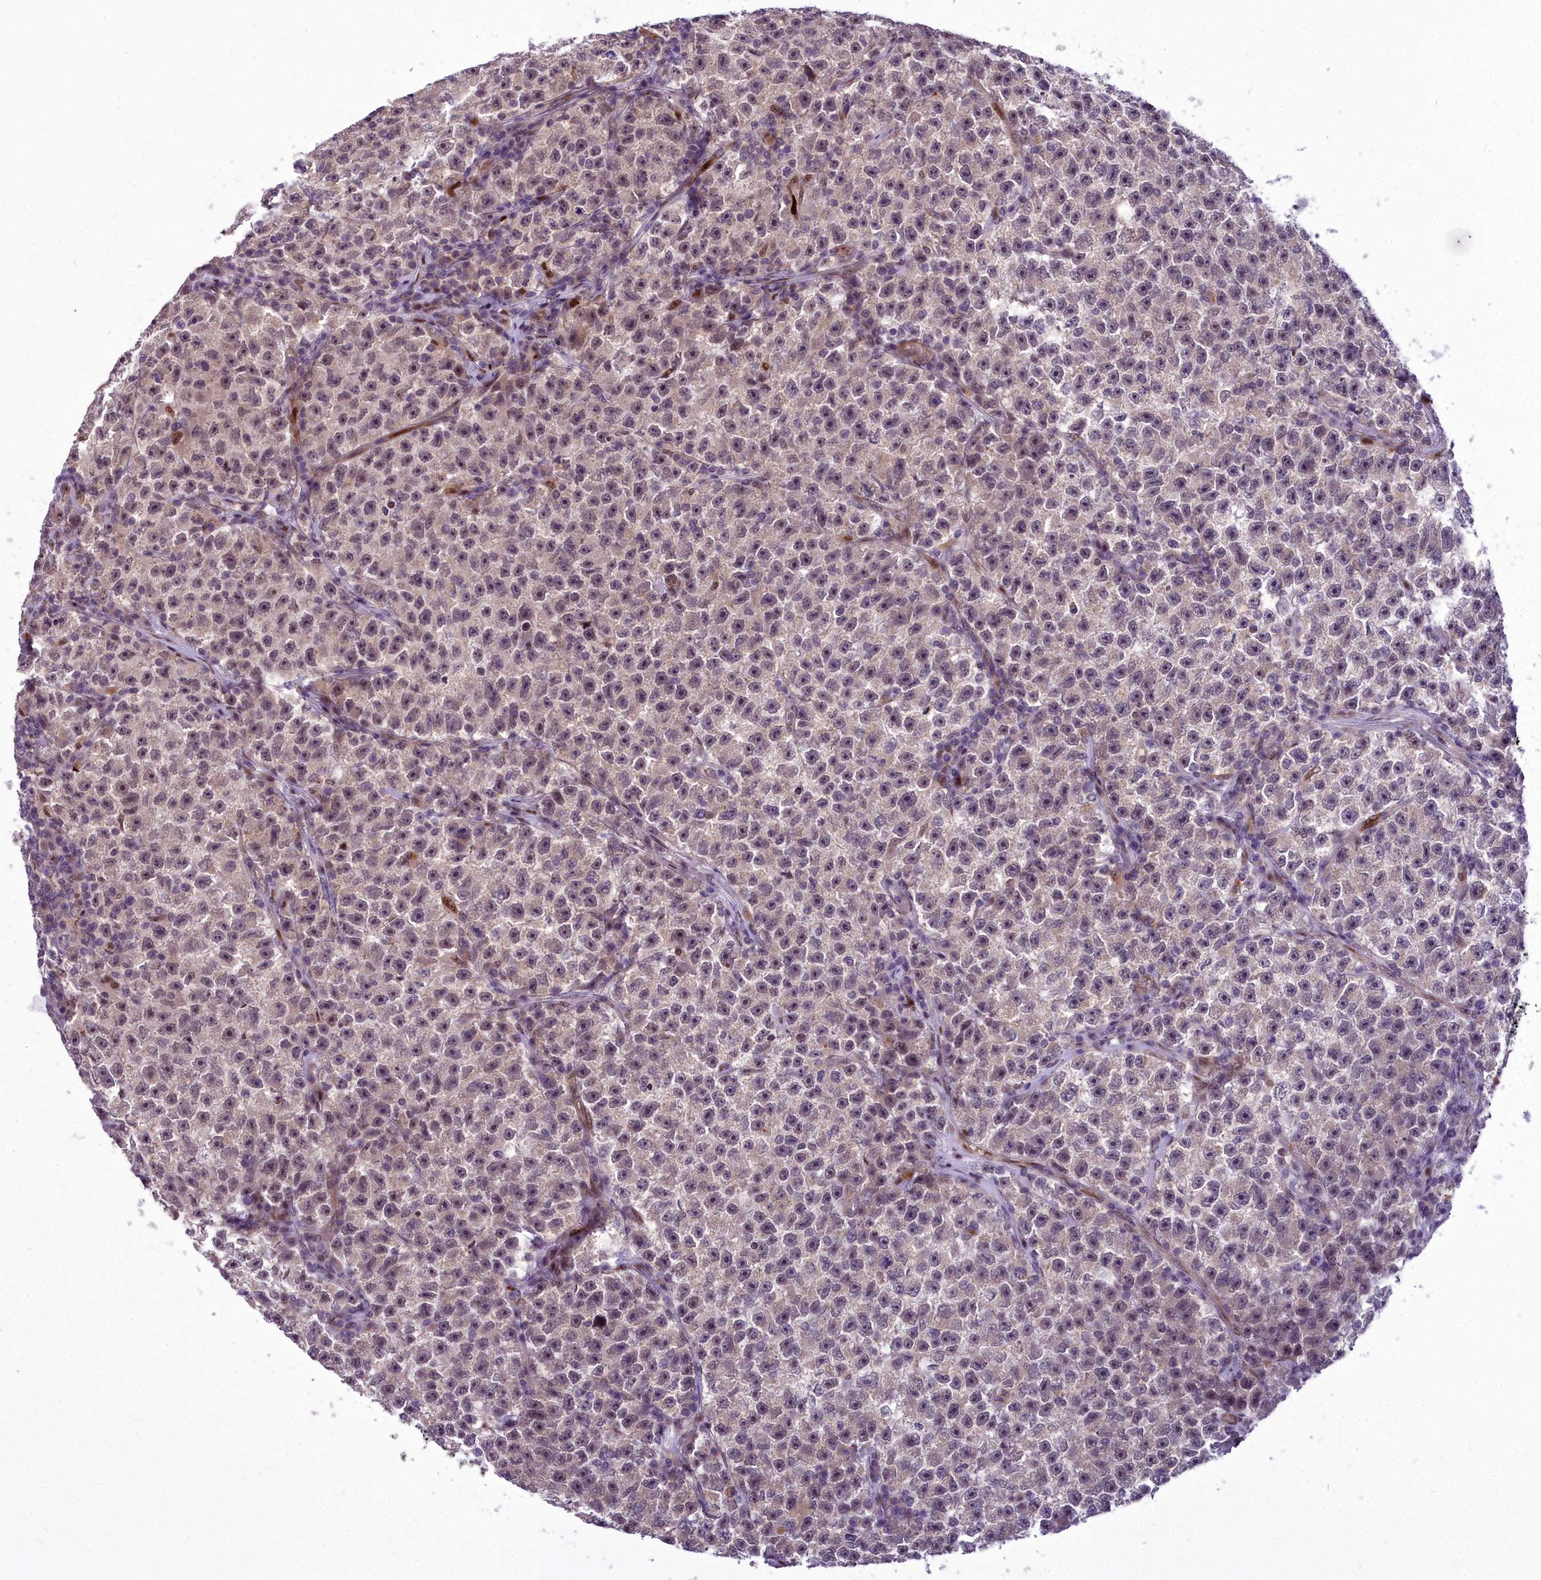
{"staining": {"intensity": "weak", "quantity": "25%-75%", "location": "nuclear"}, "tissue": "testis cancer", "cell_type": "Tumor cells", "image_type": "cancer", "snomed": [{"axis": "morphology", "description": "Seminoma, NOS"}, {"axis": "topography", "description": "Testis"}], "caption": "Testis cancer (seminoma) stained for a protein demonstrates weak nuclear positivity in tumor cells. (DAB (3,3'-diaminobenzidine) IHC with brightfield microscopy, high magnification).", "gene": "AP1M1", "patient": {"sex": "male", "age": 22}}